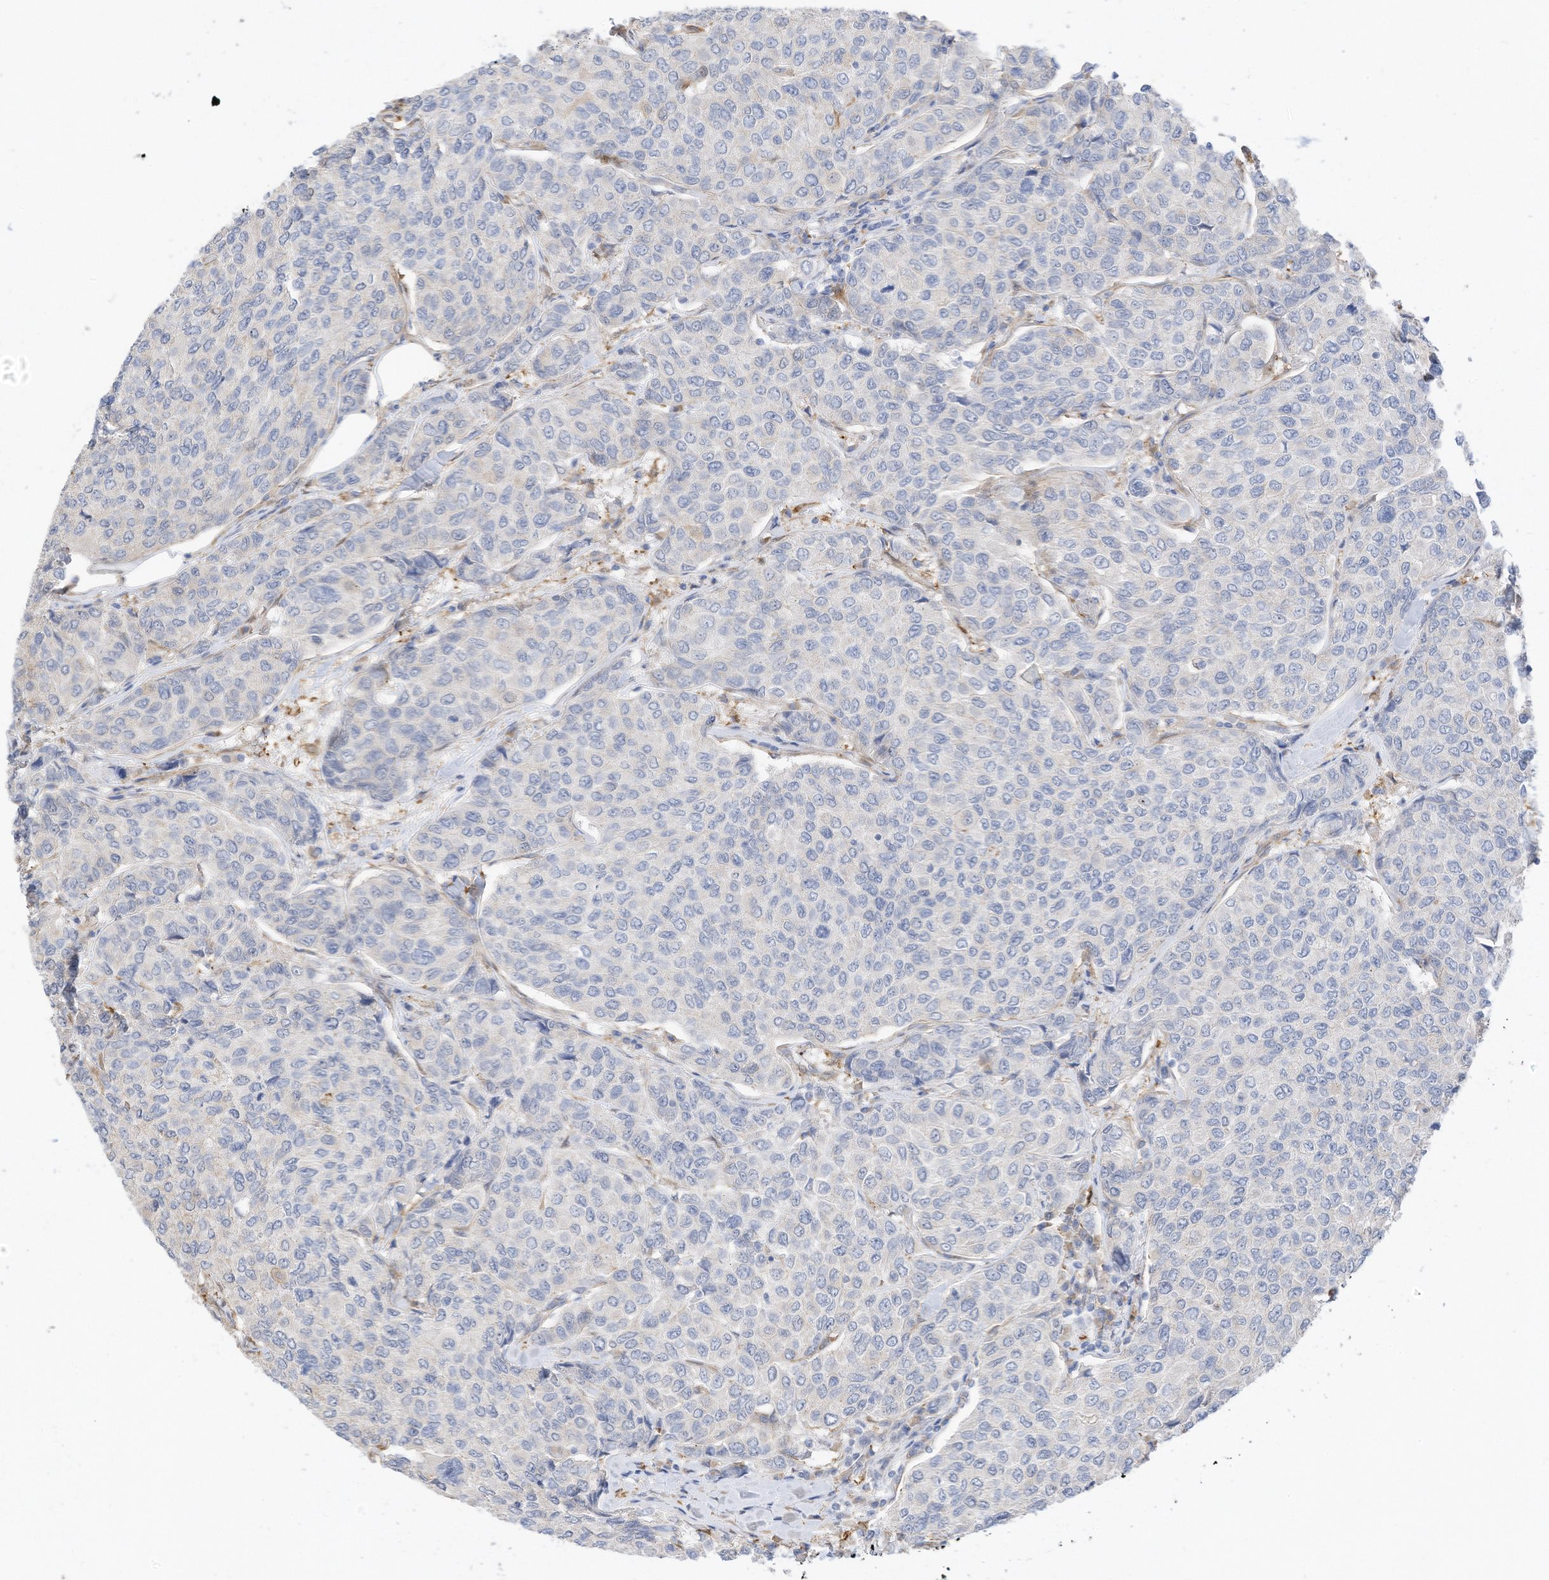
{"staining": {"intensity": "negative", "quantity": "none", "location": "none"}, "tissue": "breast cancer", "cell_type": "Tumor cells", "image_type": "cancer", "snomed": [{"axis": "morphology", "description": "Duct carcinoma"}, {"axis": "topography", "description": "Breast"}], "caption": "Tumor cells are negative for protein expression in human breast cancer.", "gene": "ATP13A1", "patient": {"sex": "female", "age": 55}}